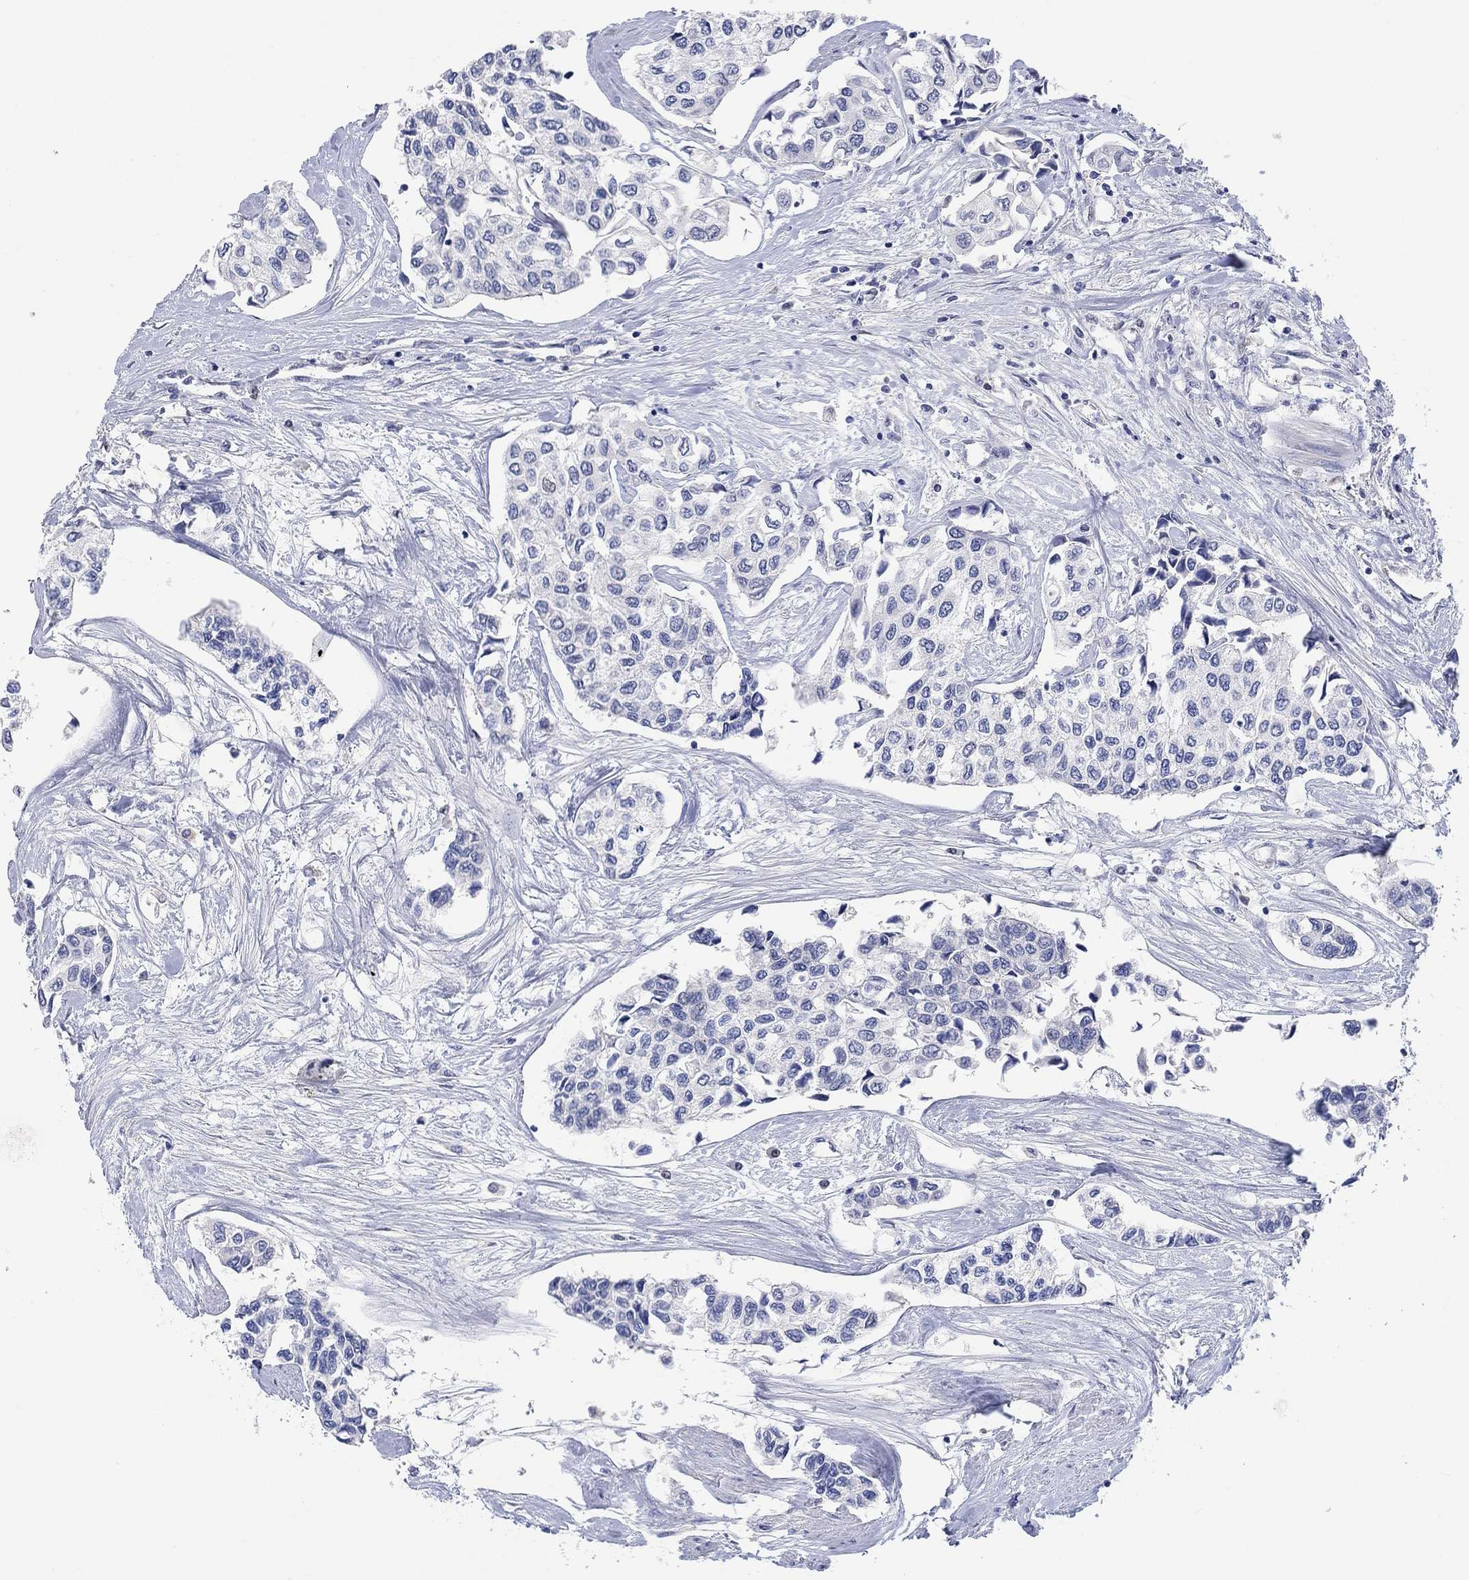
{"staining": {"intensity": "negative", "quantity": "none", "location": "none"}, "tissue": "urothelial cancer", "cell_type": "Tumor cells", "image_type": "cancer", "snomed": [{"axis": "morphology", "description": "Urothelial carcinoma, High grade"}, {"axis": "topography", "description": "Urinary bladder"}], "caption": "Immunohistochemical staining of human high-grade urothelial carcinoma shows no significant positivity in tumor cells. The staining is performed using DAB brown chromogen with nuclei counter-stained in using hematoxylin.", "gene": "DLK1", "patient": {"sex": "male", "age": 73}}